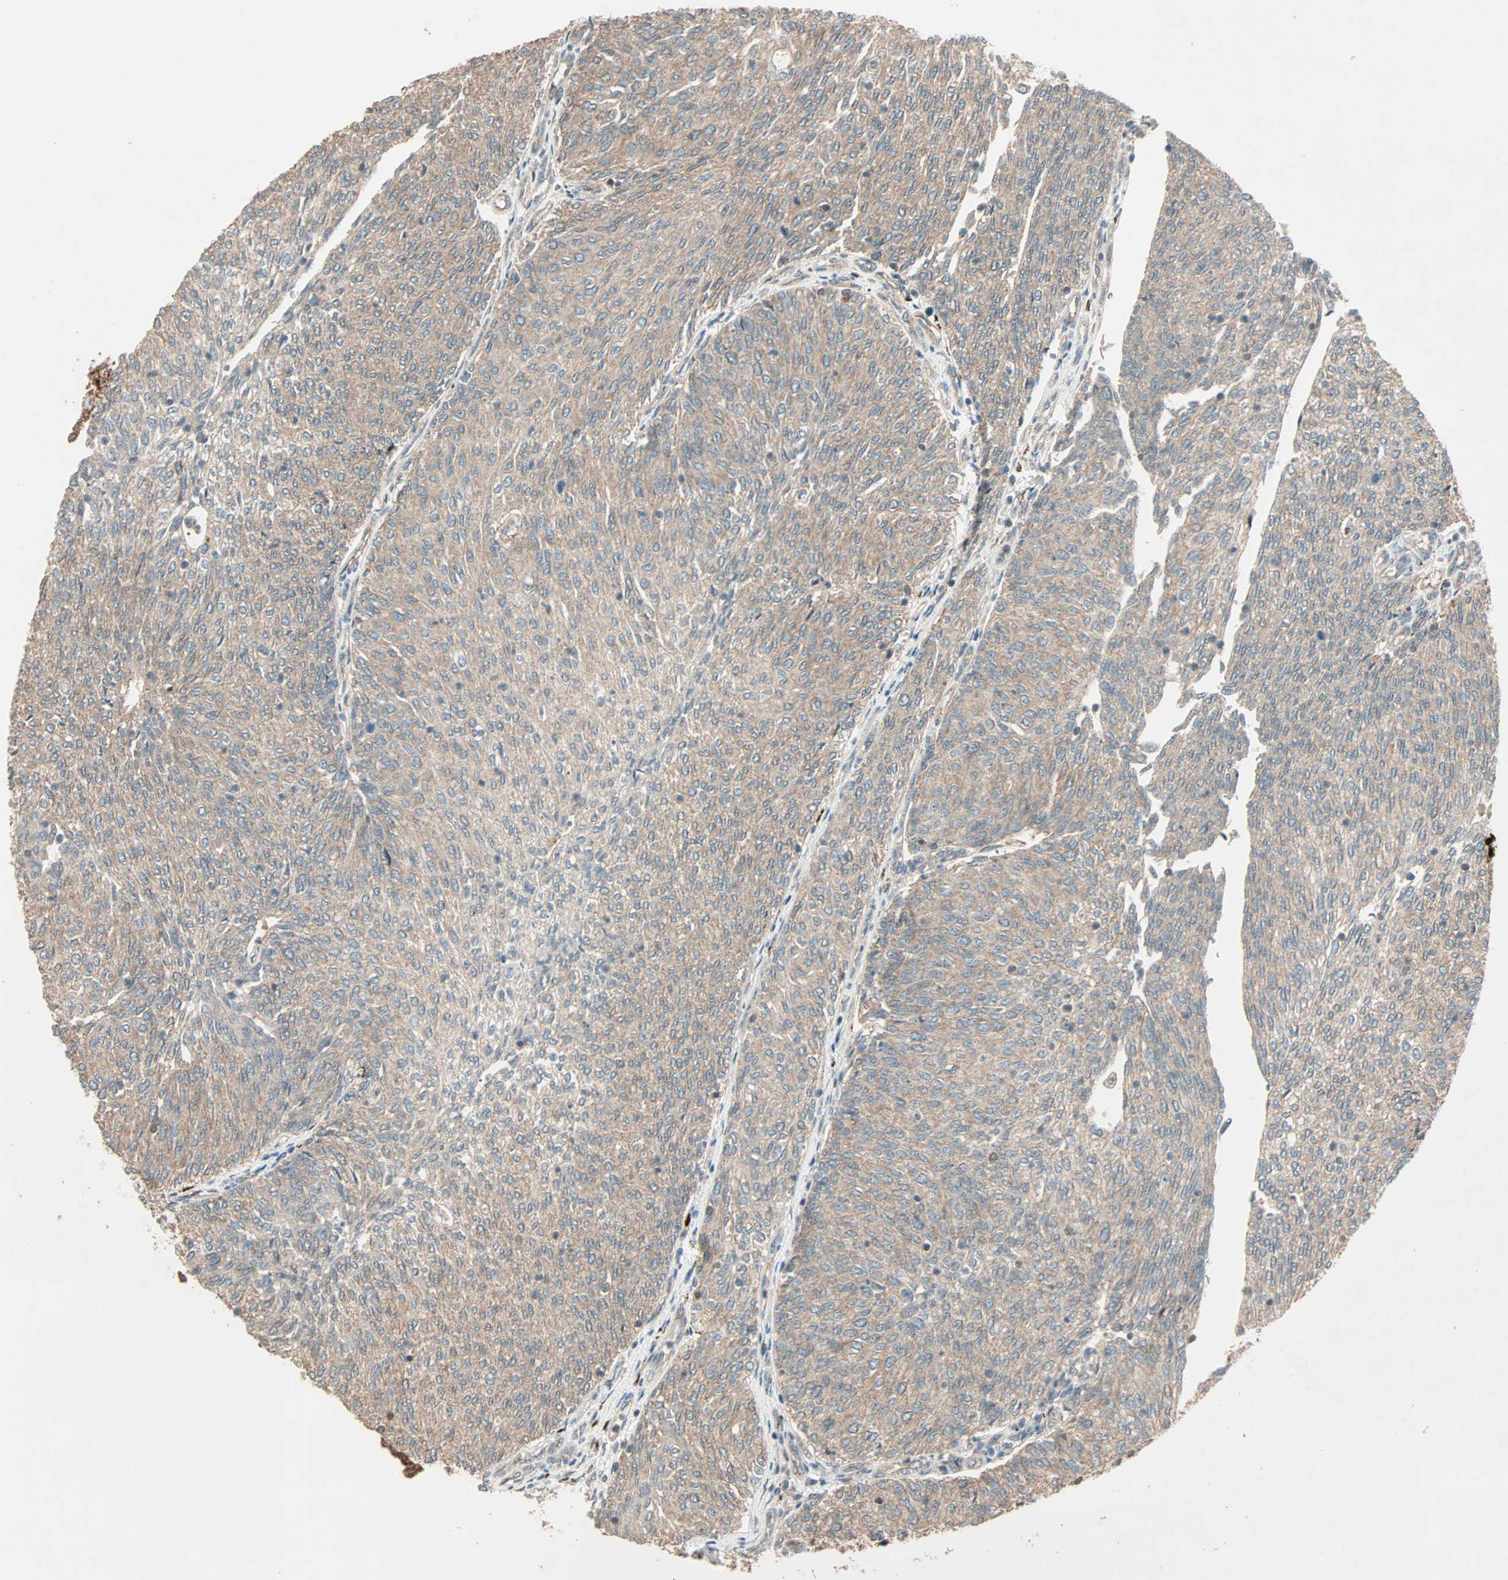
{"staining": {"intensity": "weak", "quantity": ">75%", "location": "cytoplasmic/membranous"}, "tissue": "urothelial cancer", "cell_type": "Tumor cells", "image_type": "cancer", "snomed": [{"axis": "morphology", "description": "Urothelial carcinoma, Low grade"}, {"axis": "topography", "description": "Urinary bladder"}], "caption": "About >75% of tumor cells in human low-grade urothelial carcinoma show weak cytoplasmic/membranous protein staining as visualized by brown immunohistochemical staining.", "gene": "MAP3K21", "patient": {"sex": "female", "age": 79}}